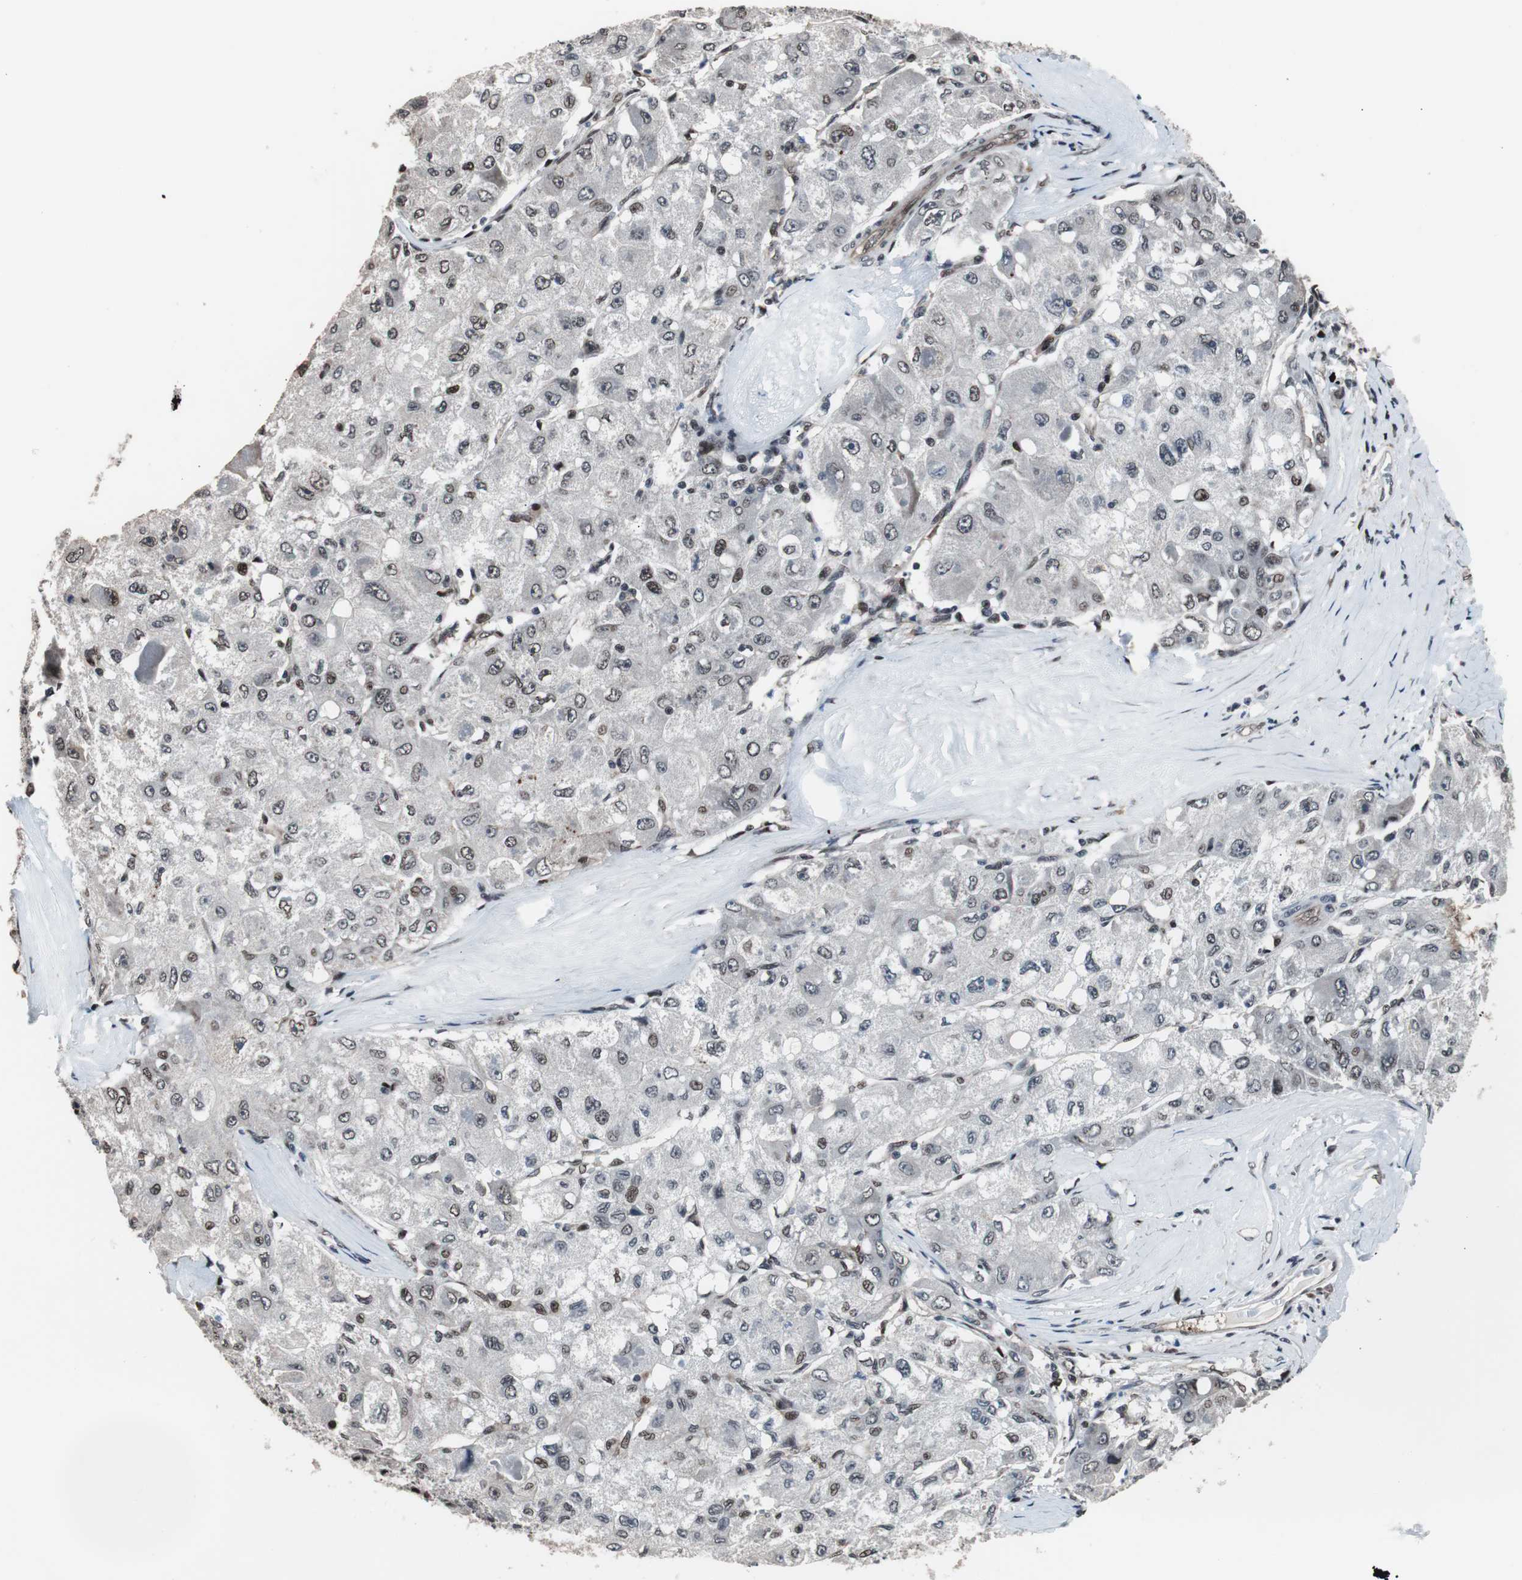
{"staining": {"intensity": "moderate", "quantity": "25%-75%", "location": "nuclear"}, "tissue": "liver cancer", "cell_type": "Tumor cells", "image_type": "cancer", "snomed": [{"axis": "morphology", "description": "Carcinoma, Hepatocellular, NOS"}, {"axis": "topography", "description": "Liver"}], "caption": "This micrograph reveals immunohistochemistry staining of human liver cancer (hepatocellular carcinoma), with medium moderate nuclear expression in approximately 25%-75% of tumor cells.", "gene": "POGZ", "patient": {"sex": "male", "age": 80}}